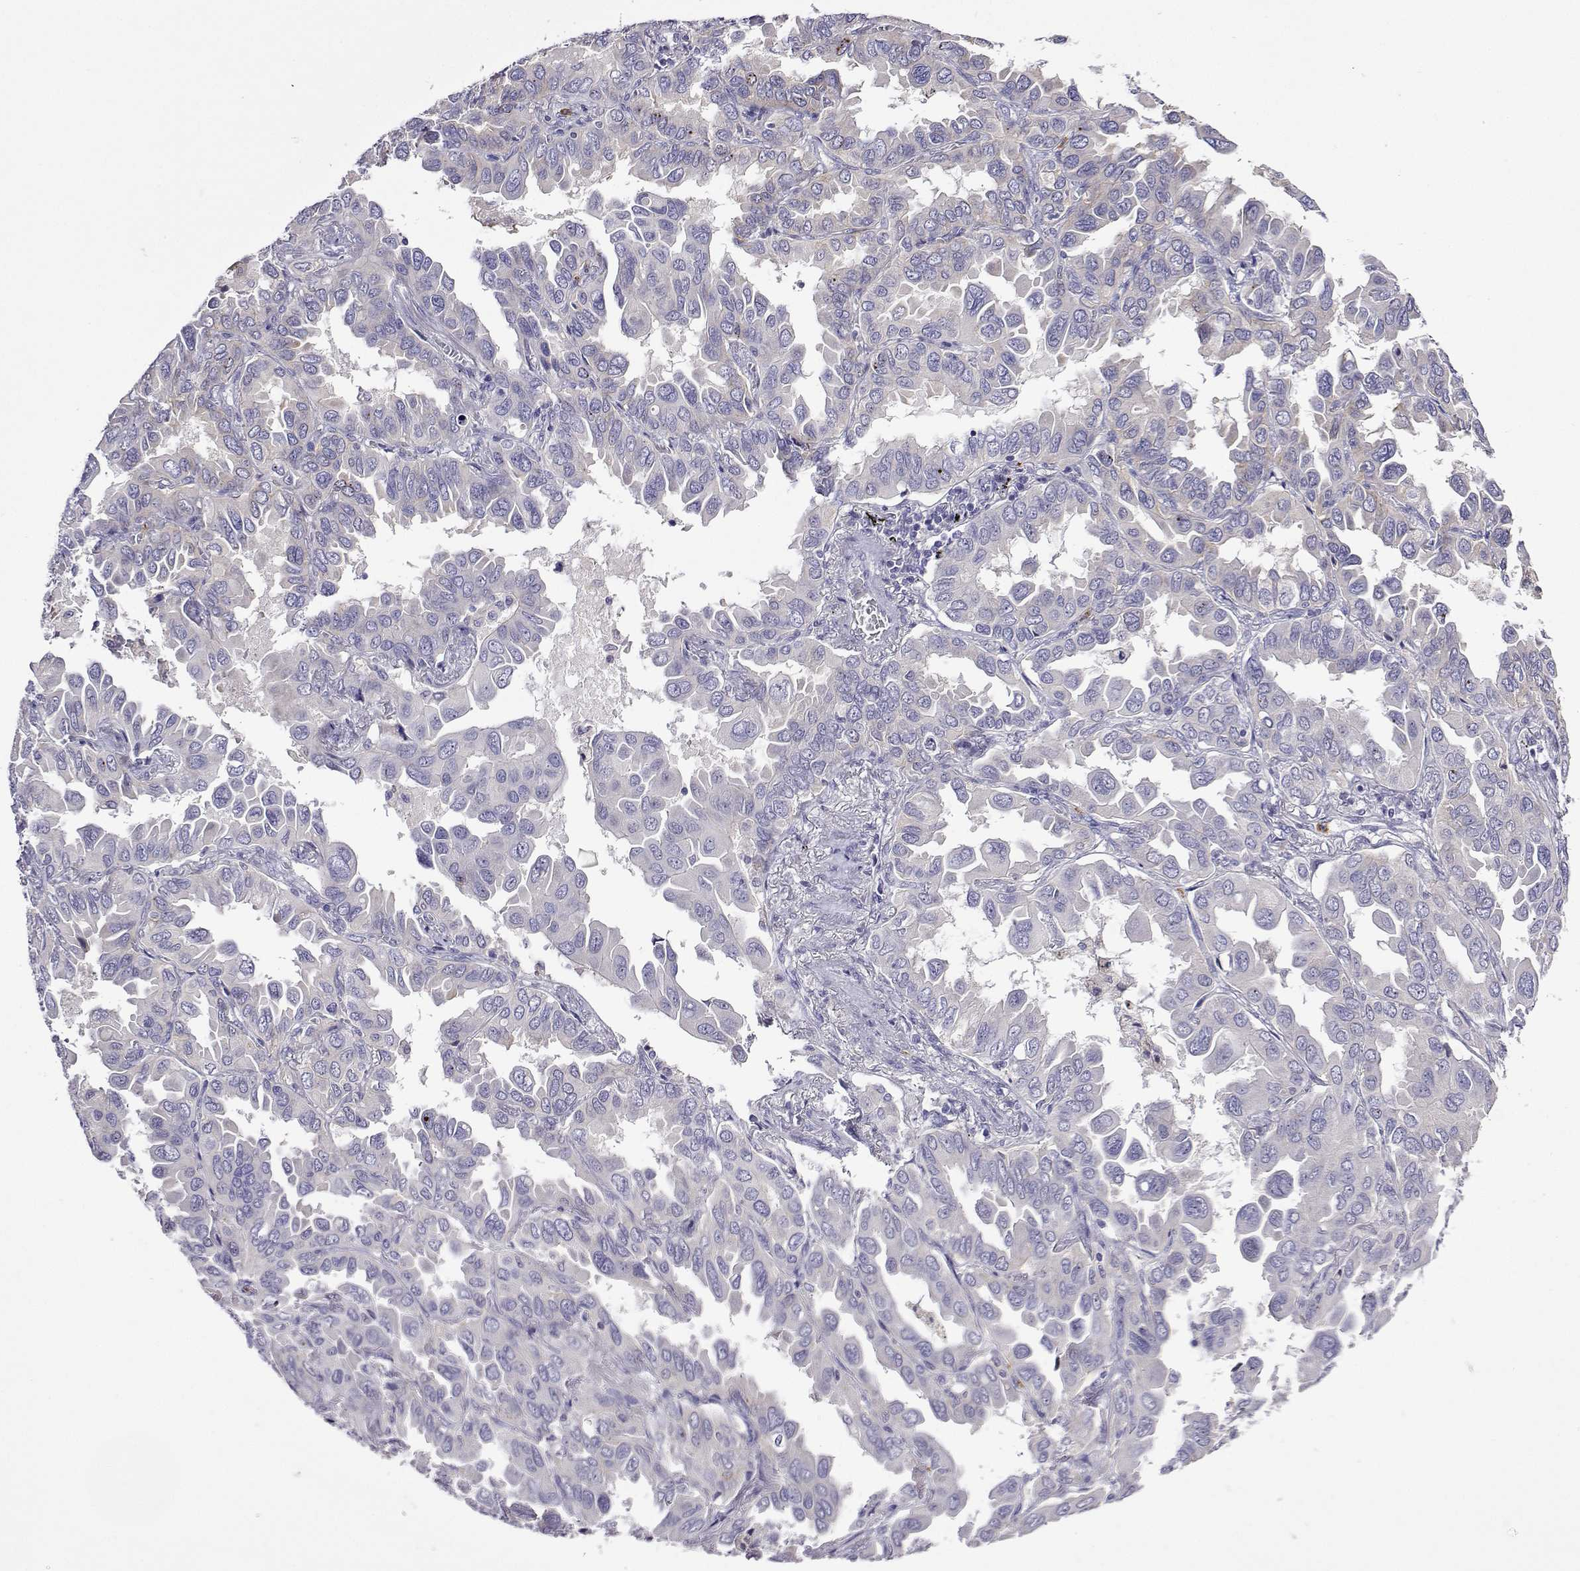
{"staining": {"intensity": "negative", "quantity": "none", "location": "none"}, "tissue": "lung cancer", "cell_type": "Tumor cells", "image_type": "cancer", "snomed": [{"axis": "morphology", "description": "Adenocarcinoma, NOS"}, {"axis": "topography", "description": "Lung"}], "caption": "The histopathology image reveals no significant positivity in tumor cells of lung cancer (adenocarcinoma).", "gene": "SULT2A1", "patient": {"sex": "male", "age": 64}}